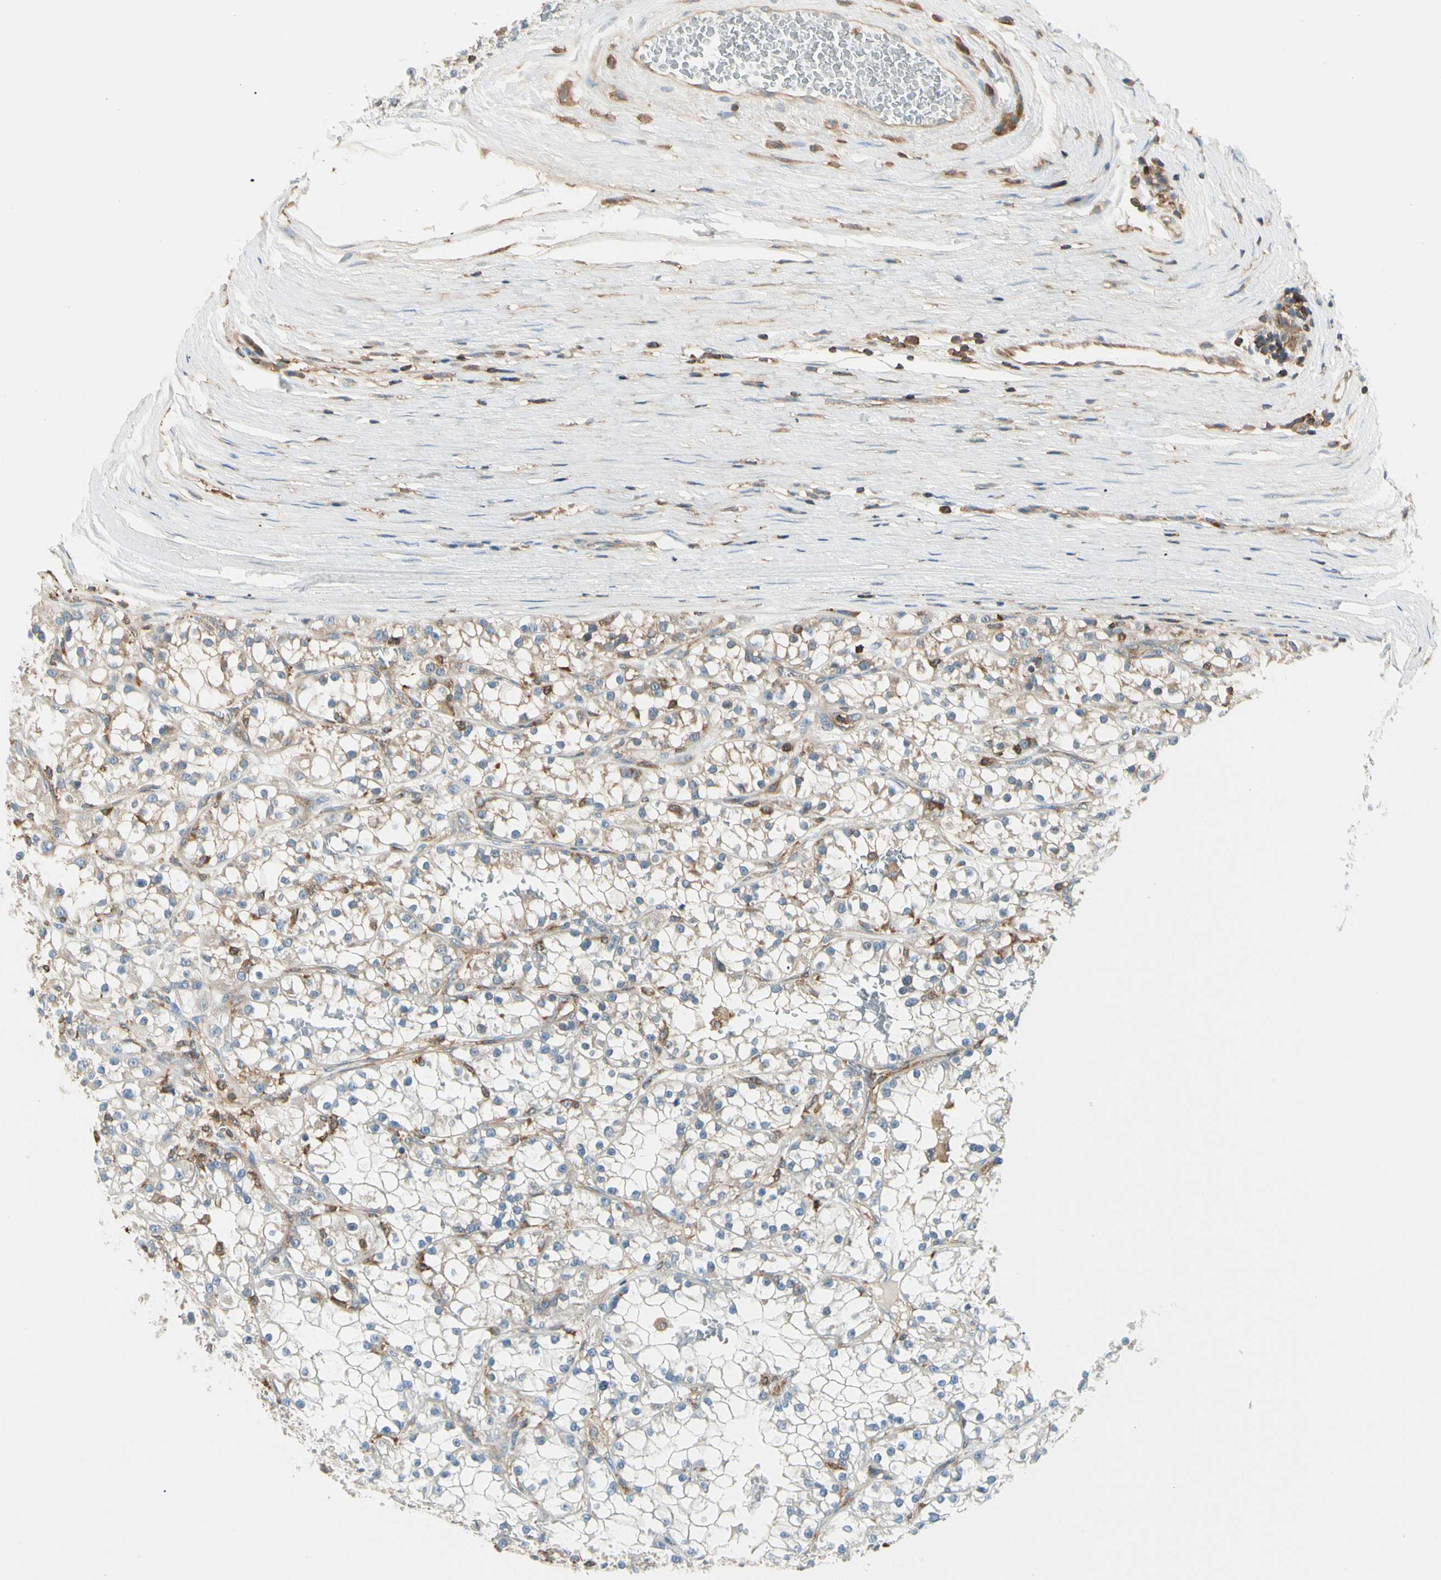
{"staining": {"intensity": "weak", "quantity": "25%-75%", "location": "cytoplasmic/membranous"}, "tissue": "renal cancer", "cell_type": "Tumor cells", "image_type": "cancer", "snomed": [{"axis": "morphology", "description": "Adenocarcinoma, NOS"}, {"axis": "topography", "description": "Kidney"}], "caption": "Immunohistochemical staining of renal adenocarcinoma shows low levels of weak cytoplasmic/membranous protein positivity in about 25%-75% of tumor cells.", "gene": "CAPZA2", "patient": {"sex": "female", "age": 52}}